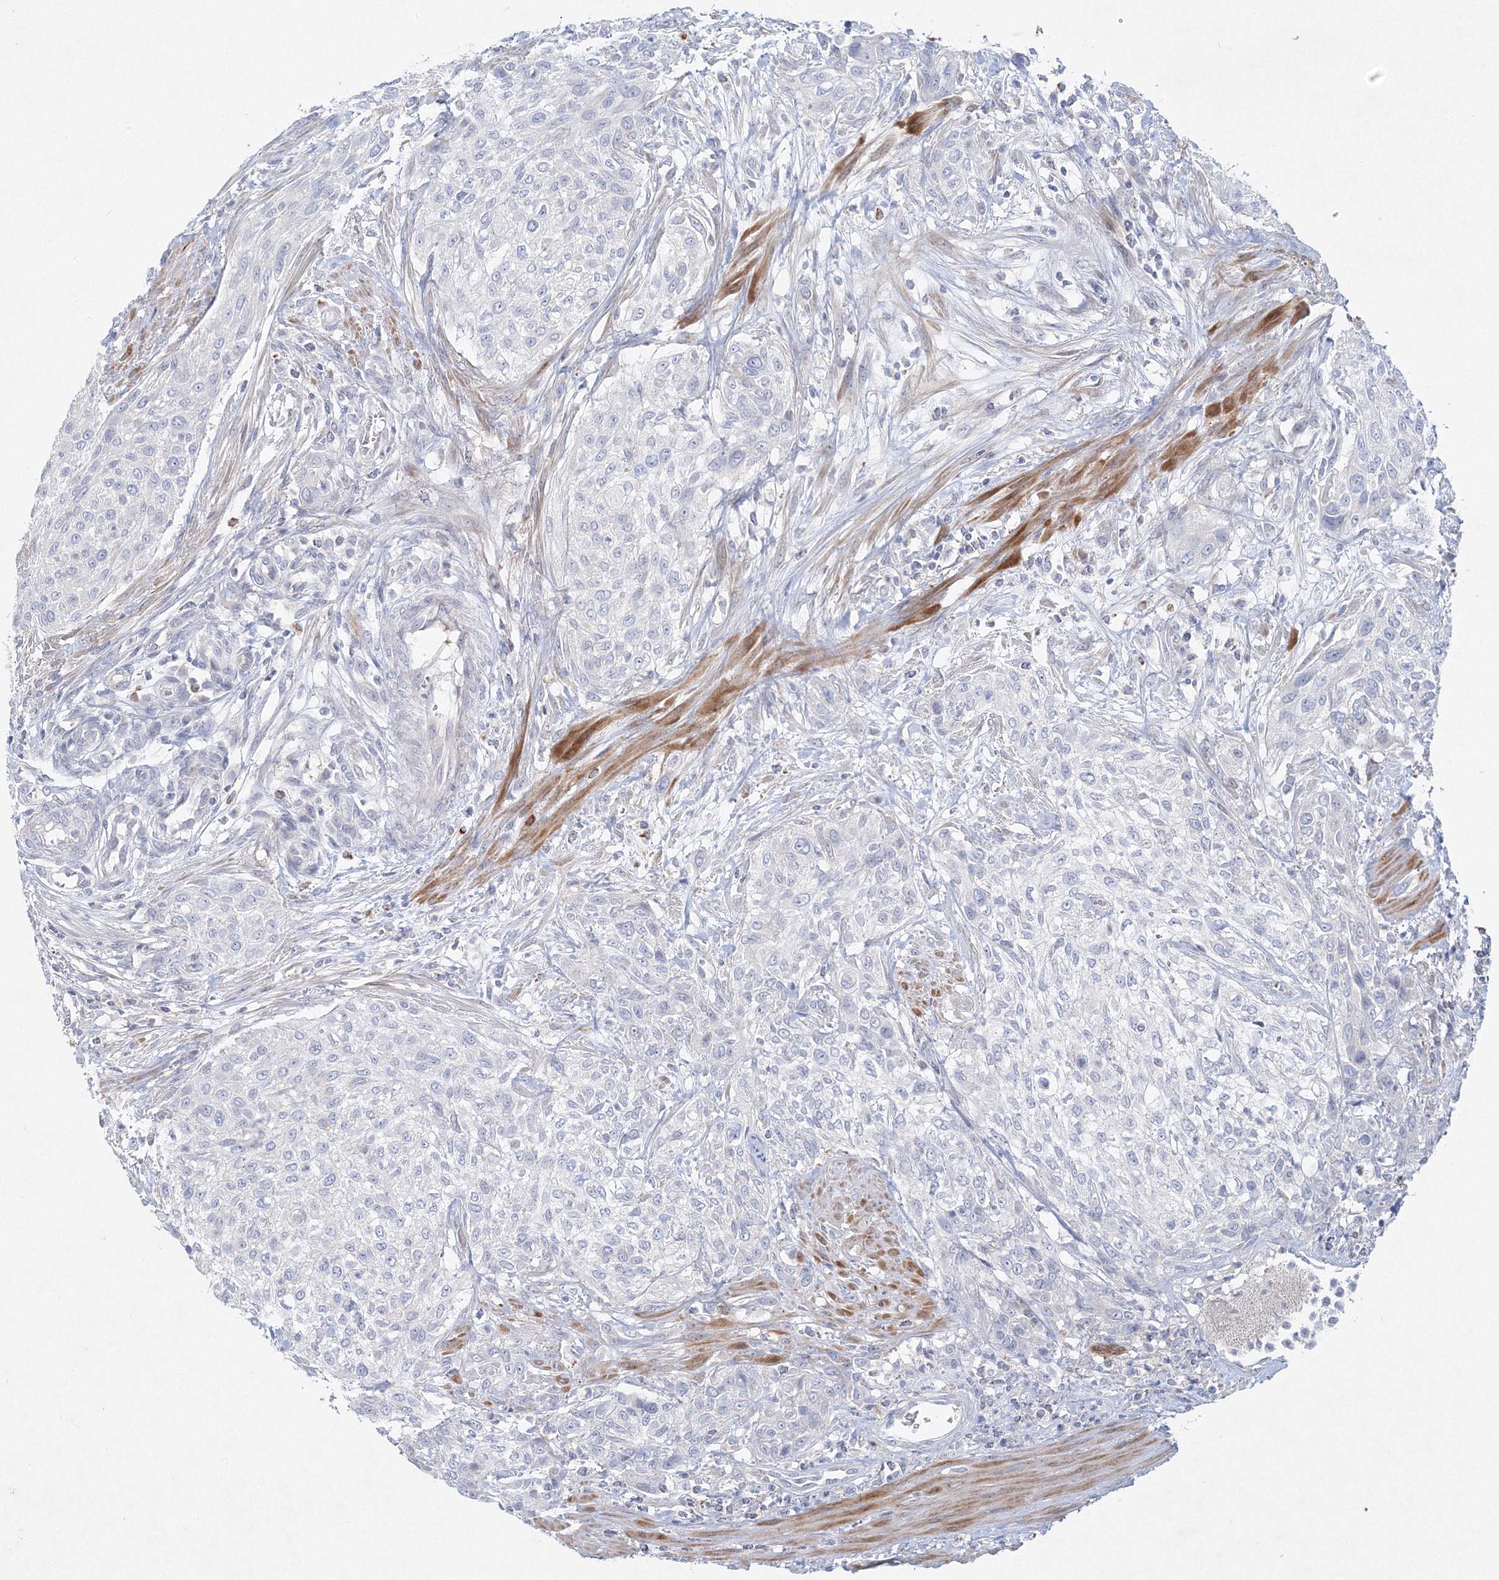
{"staining": {"intensity": "negative", "quantity": "none", "location": "none"}, "tissue": "urothelial cancer", "cell_type": "Tumor cells", "image_type": "cancer", "snomed": [{"axis": "morphology", "description": "Urothelial carcinoma, High grade"}, {"axis": "topography", "description": "Urinary bladder"}], "caption": "High-grade urothelial carcinoma was stained to show a protein in brown. There is no significant positivity in tumor cells. Brightfield microscopy of immunohistochemistry (IHC) stained with DAB (brown) and hematoxylin (blue), captured at high magnification.", "gene": "DNAH1", "patient": {"sex": "male", "age": 35}}